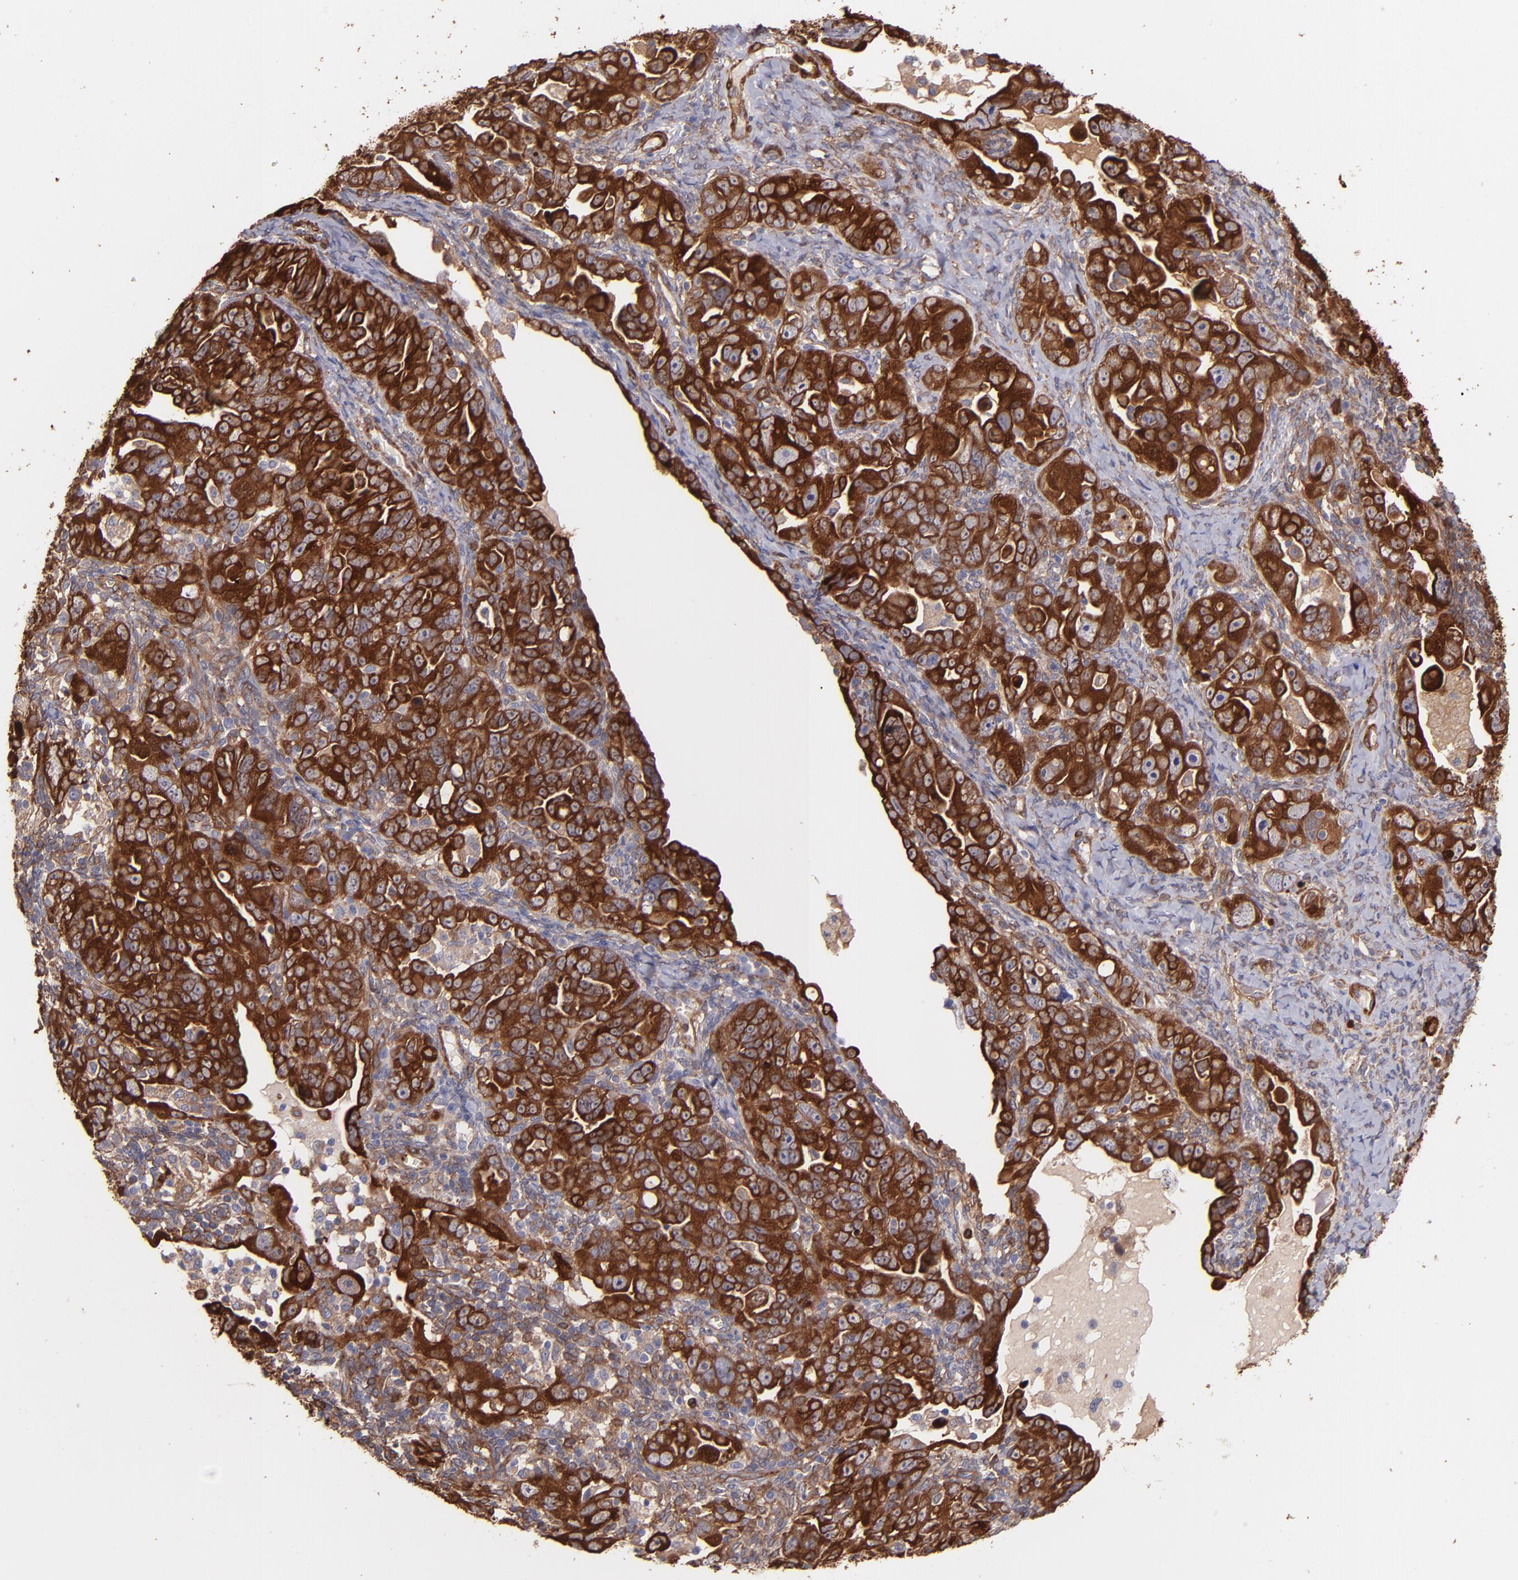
{"staining": {"intensity": "strong", "quantity": ">75%", "location": "cytoplasmic/membranous"}, "tissue": "ovarian cancer", "cell_type": "Tumor cells", "image_type": "cancer", "snomed": [{"axis": "morphology", "description": "Cystadenocarcinoma, serous, NOS"}, {"axis": "topography", "description": "Ovary"}], "caption": "Tumor cells exhibit strong cytoplasmic/membranous staining in approximately >75% of cells in ovarian serous cystadenocarcinoma.", "gene": "VCL", "patient": {"sex": "female", "age": 66}}